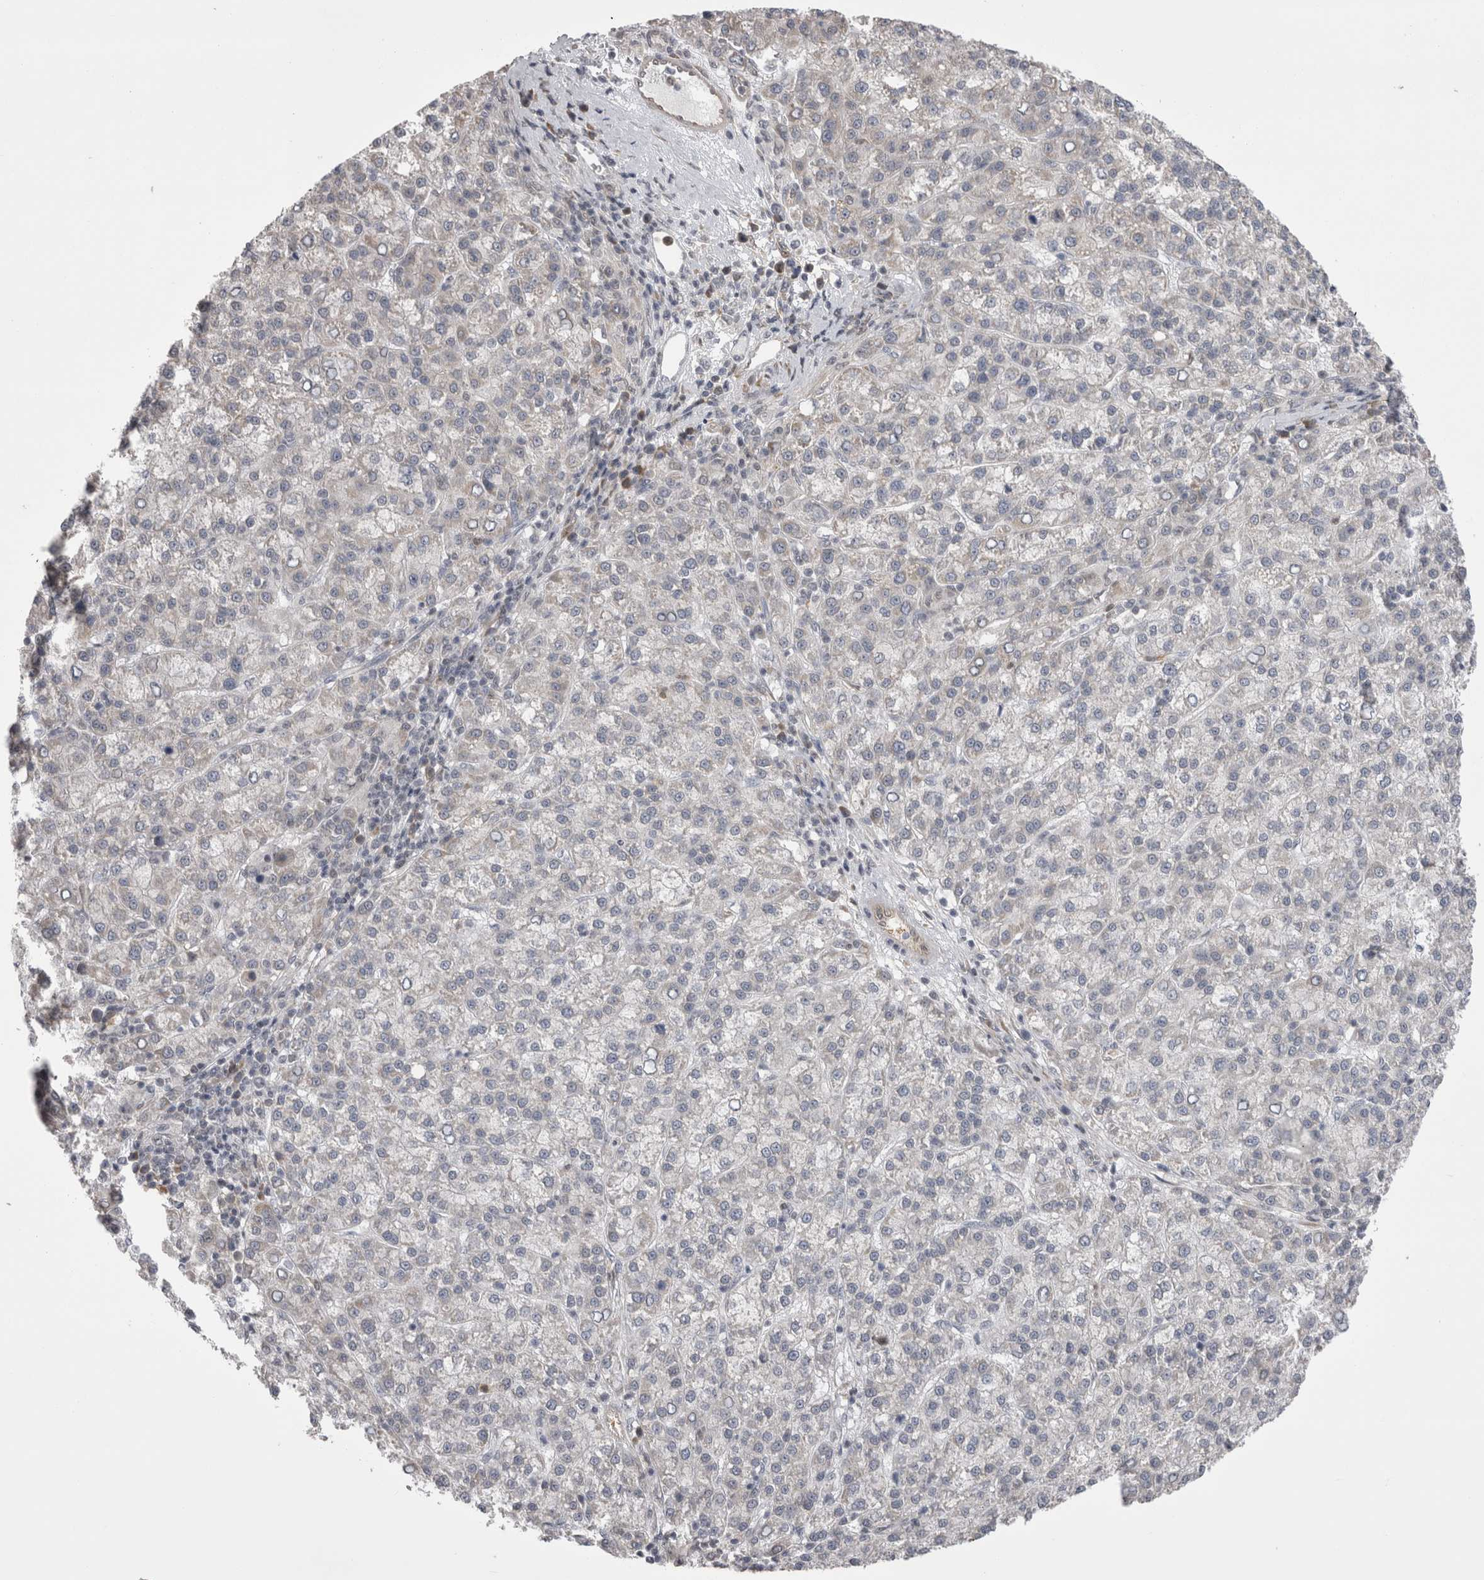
{"staining": {"intensity": "negative", "quantity": "none", "location": "none"}, "tissue": "liver cancer", "cell_type": "Tumor cells", "image_type": "cancer", "snomed": [{"axis": "morphology", "description": "Carcinoma, Hepatocellular, NOS"}, {"axis": "topography", "description": "Liver"}], "caption": "This is a histopathology image of IHC staining of liver cancer, which shows no expression in tumor cells.", "gene": "CHIC2", "patient": {"sex": "female", "age": 58}}